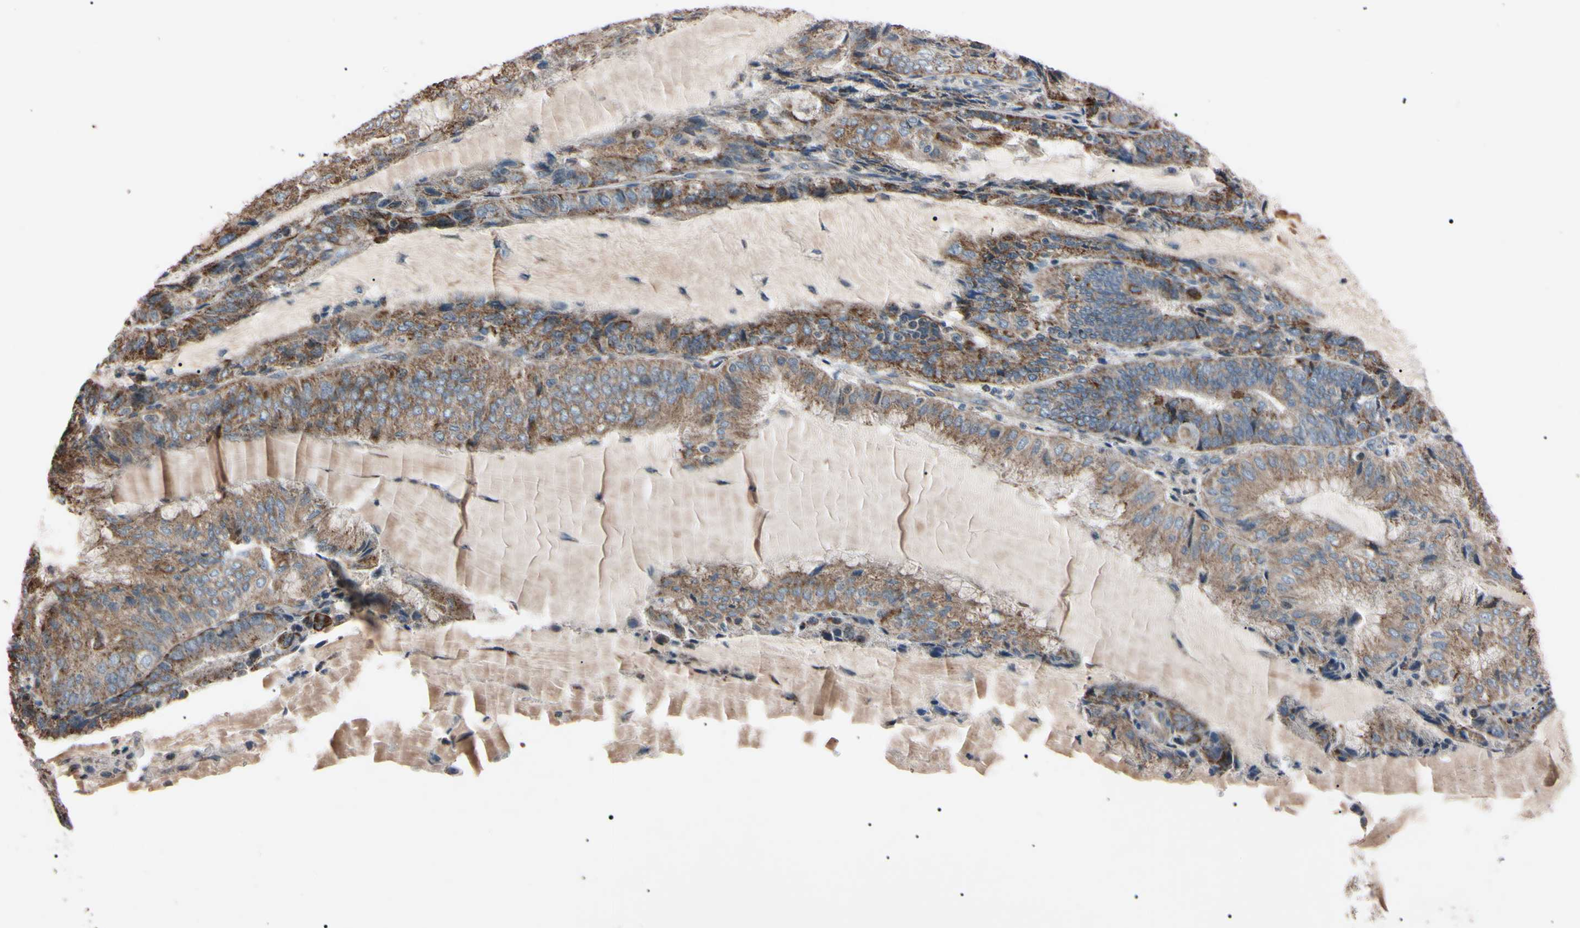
{"staining": {"intensity": "weak", "quantity": ">75%", "location": "cytoplasmic/membranous"}, "tissue": "endometrial cancer", "cell_type": "Tumor cells", "image_type": "cancer", "snomed": [{"axis": "morphology", "description": "Adenocarcinoma, NOS"}, {"axis": "topography", "description": "Endometrium"}], "caption": "Endometrial adenocarcinoma tissue demonstrates weak cytoplasmic/membranous positivity in about >75% of tumor cells, visualized by immunohistochemistry.", "gene": "TNFRSF1A", "patient": {"sex": "female", "age": 81}}